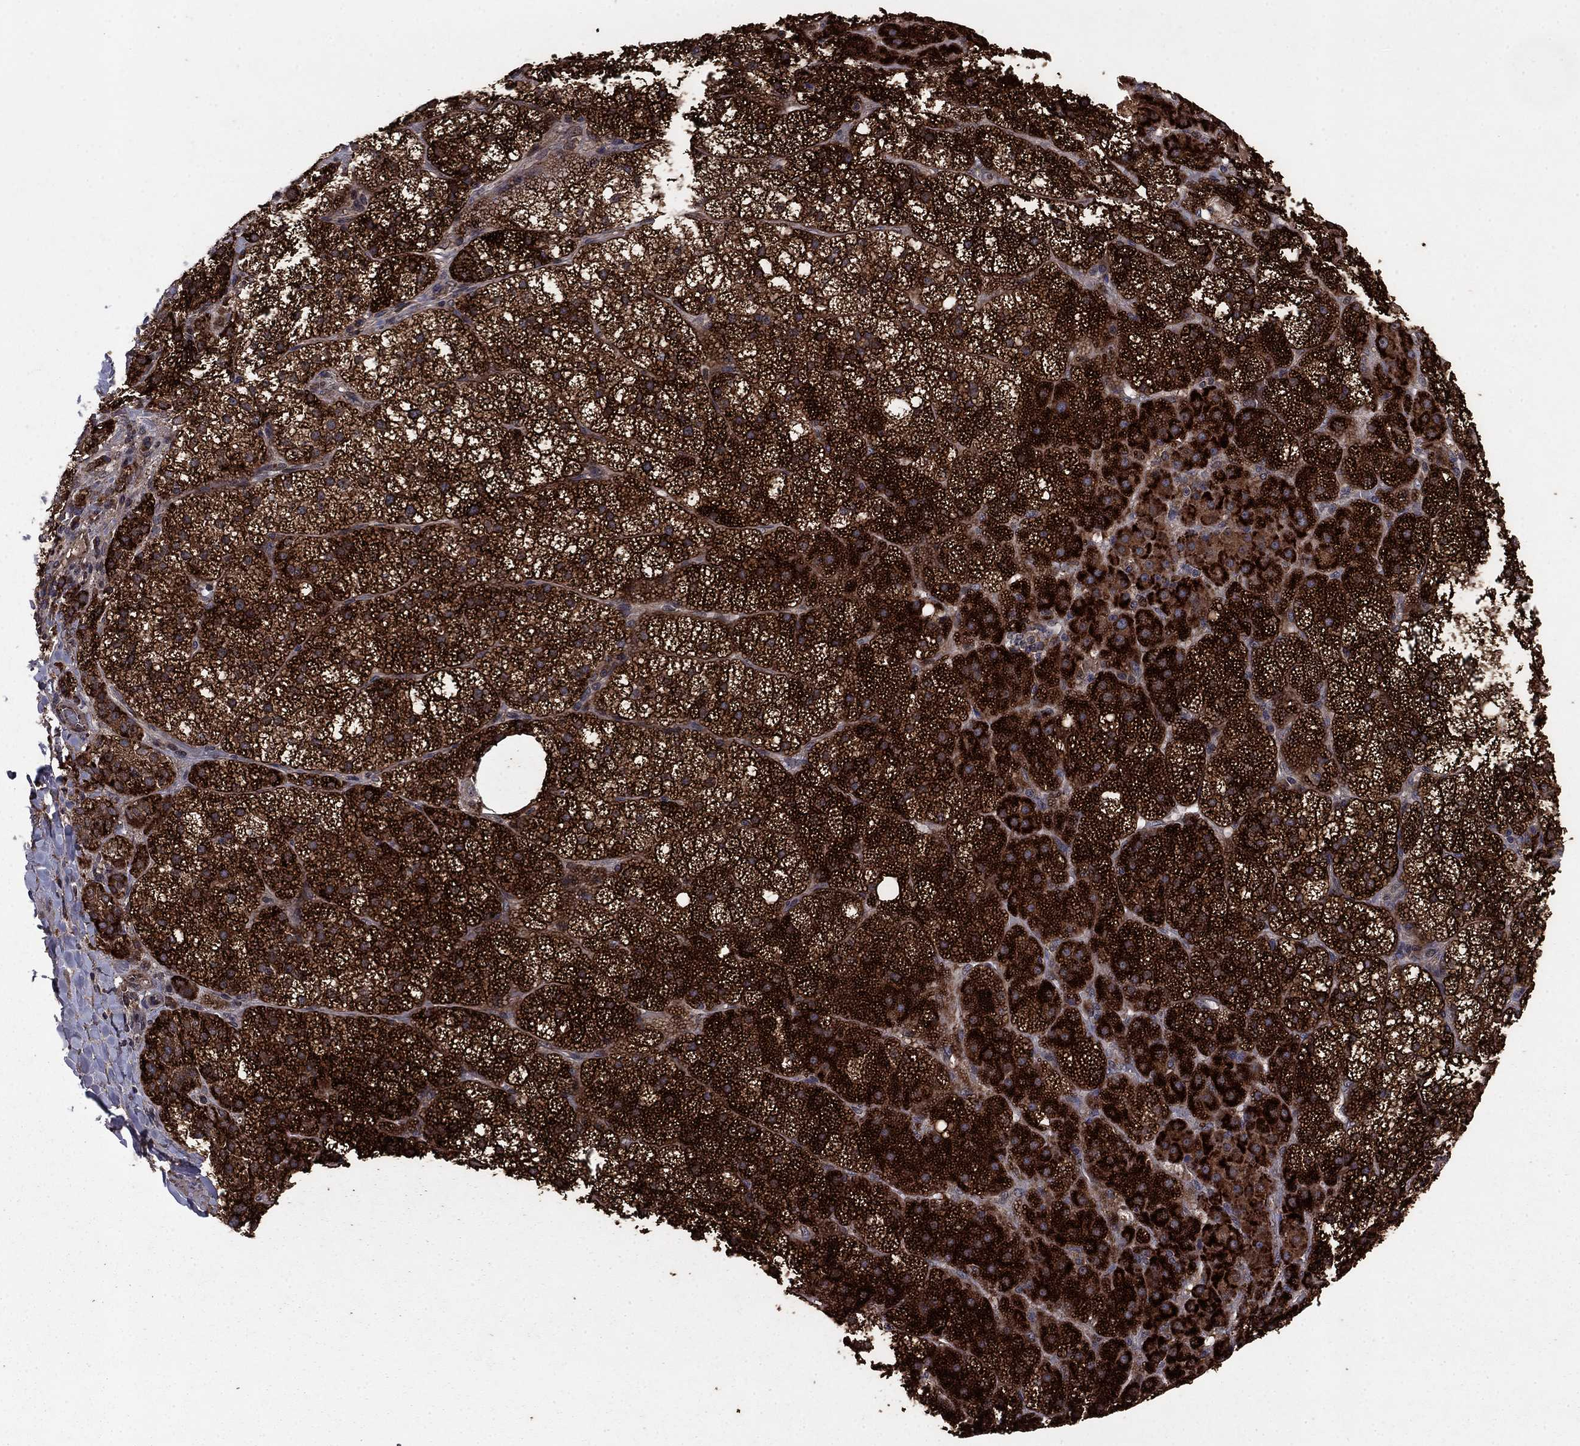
{"staining": {"intensity": "strong", "quantity": ">75%", "location": "cytoplasmic/membranous"}, "tissue": "adrenal gland", "cell_type": "Glandular cells", "image_type": "normal", "snomed": [{"axis": "morphology", "description": "Normal tissue, NOS"}, {"axis": "topography", "description": "Adrenal gland"}], "caption": "IHC (DAB) staining of normal human adrenal gland reveals strong cytoplasmic/membranous protein expression in approximately >75% of glandular cells.", "gene": "DHRS1", "patient": {"sex": "male", "age": 53}}